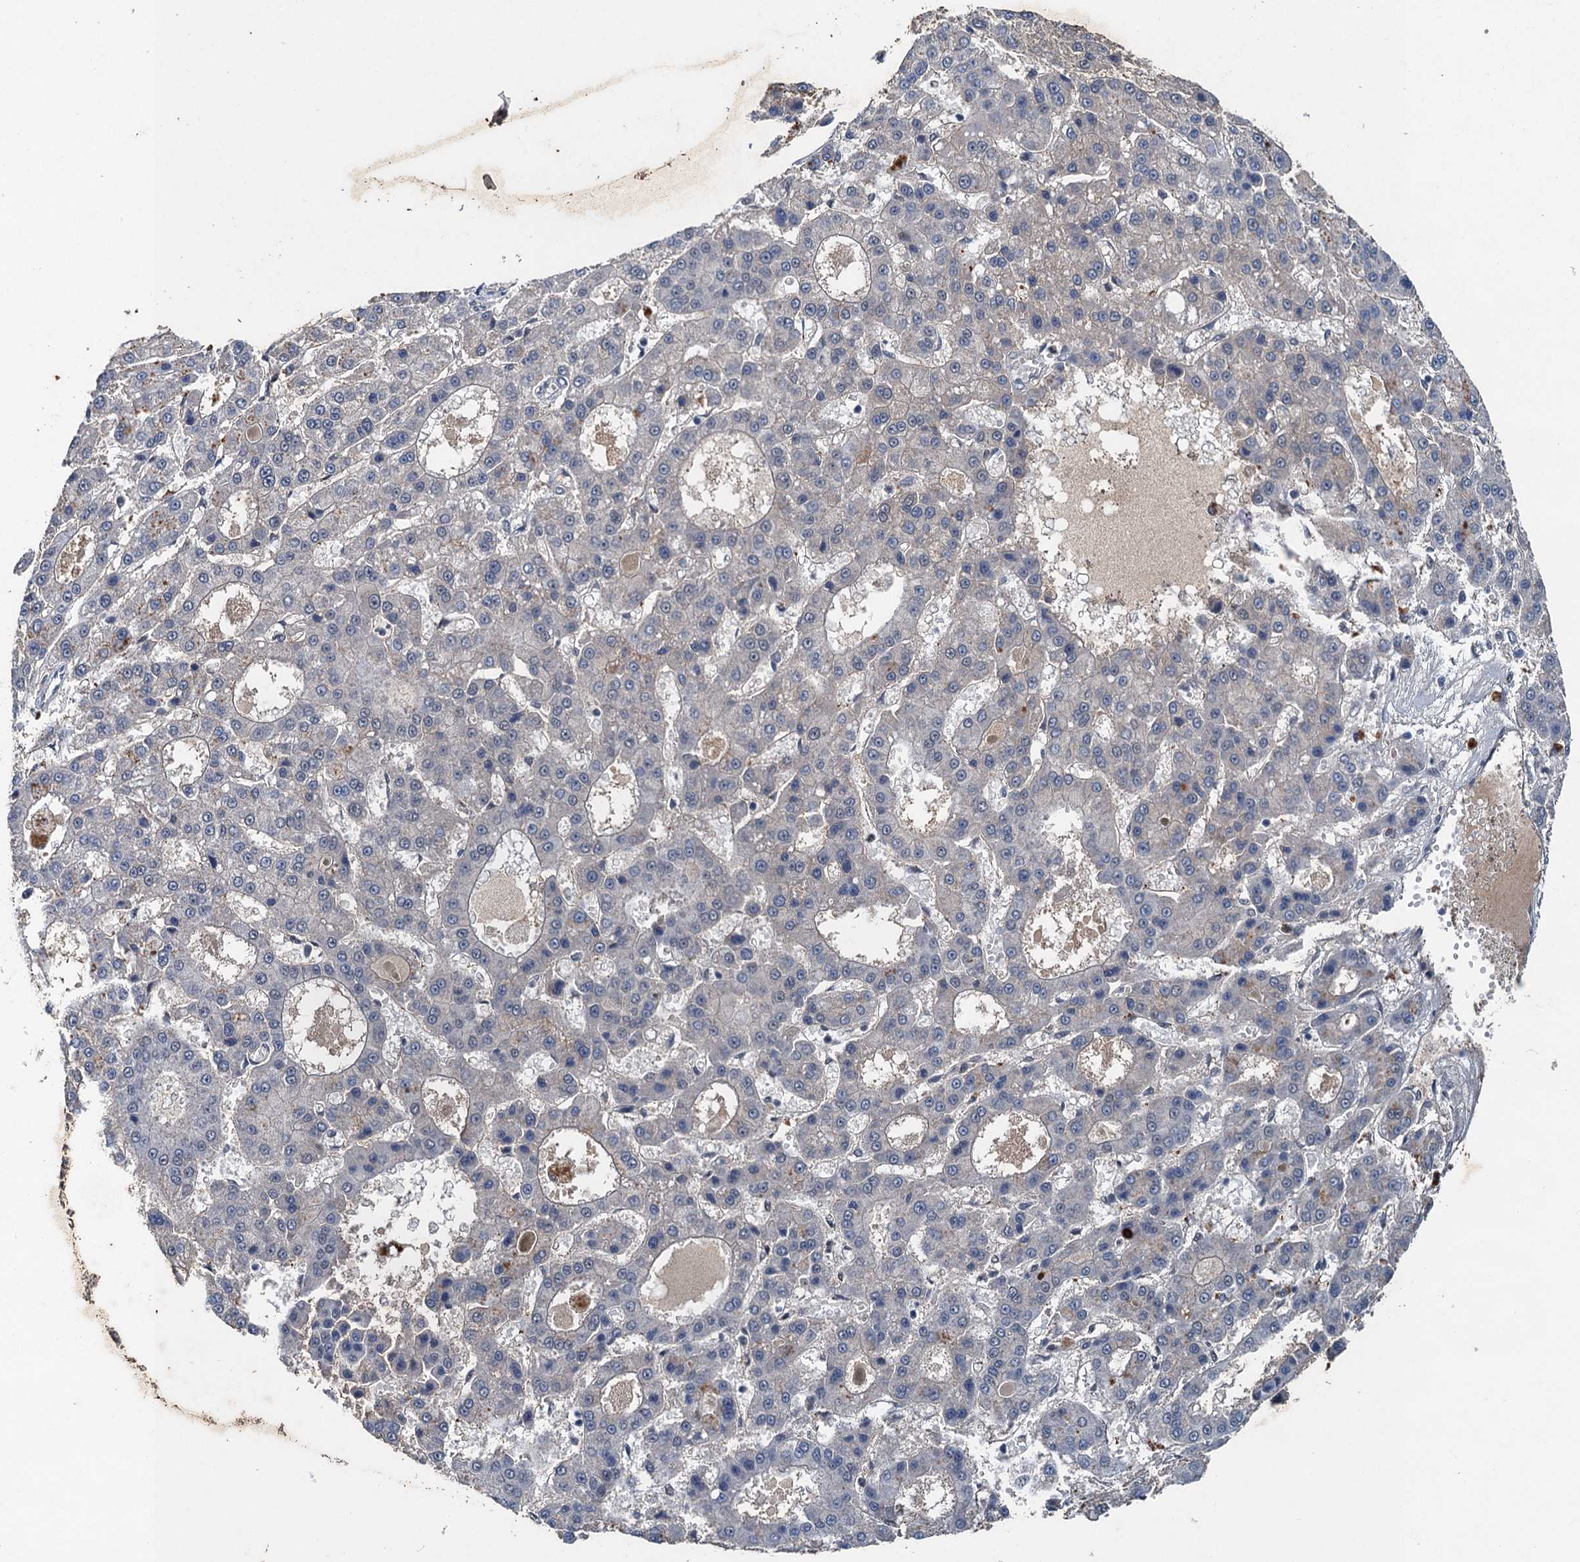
{"staining": {"intensity": "negative", "quantity": "none", "location": "none"}, "tissue": "liver cancer", "cell_type": "Tumor cells", "image_type": "cancer", "snomed": [{"axis": "morphology", "description": "Carcinoma, Hepatocellular, NOS"}, {"axis": "topography", "description": "Liver"}], "caption": "Human liver cancer stained for a protein using immunohistochemistry shows no staining in tumor cells.", "gene": "CSTF3", "patient": {"sex": "male", "age": 70}}